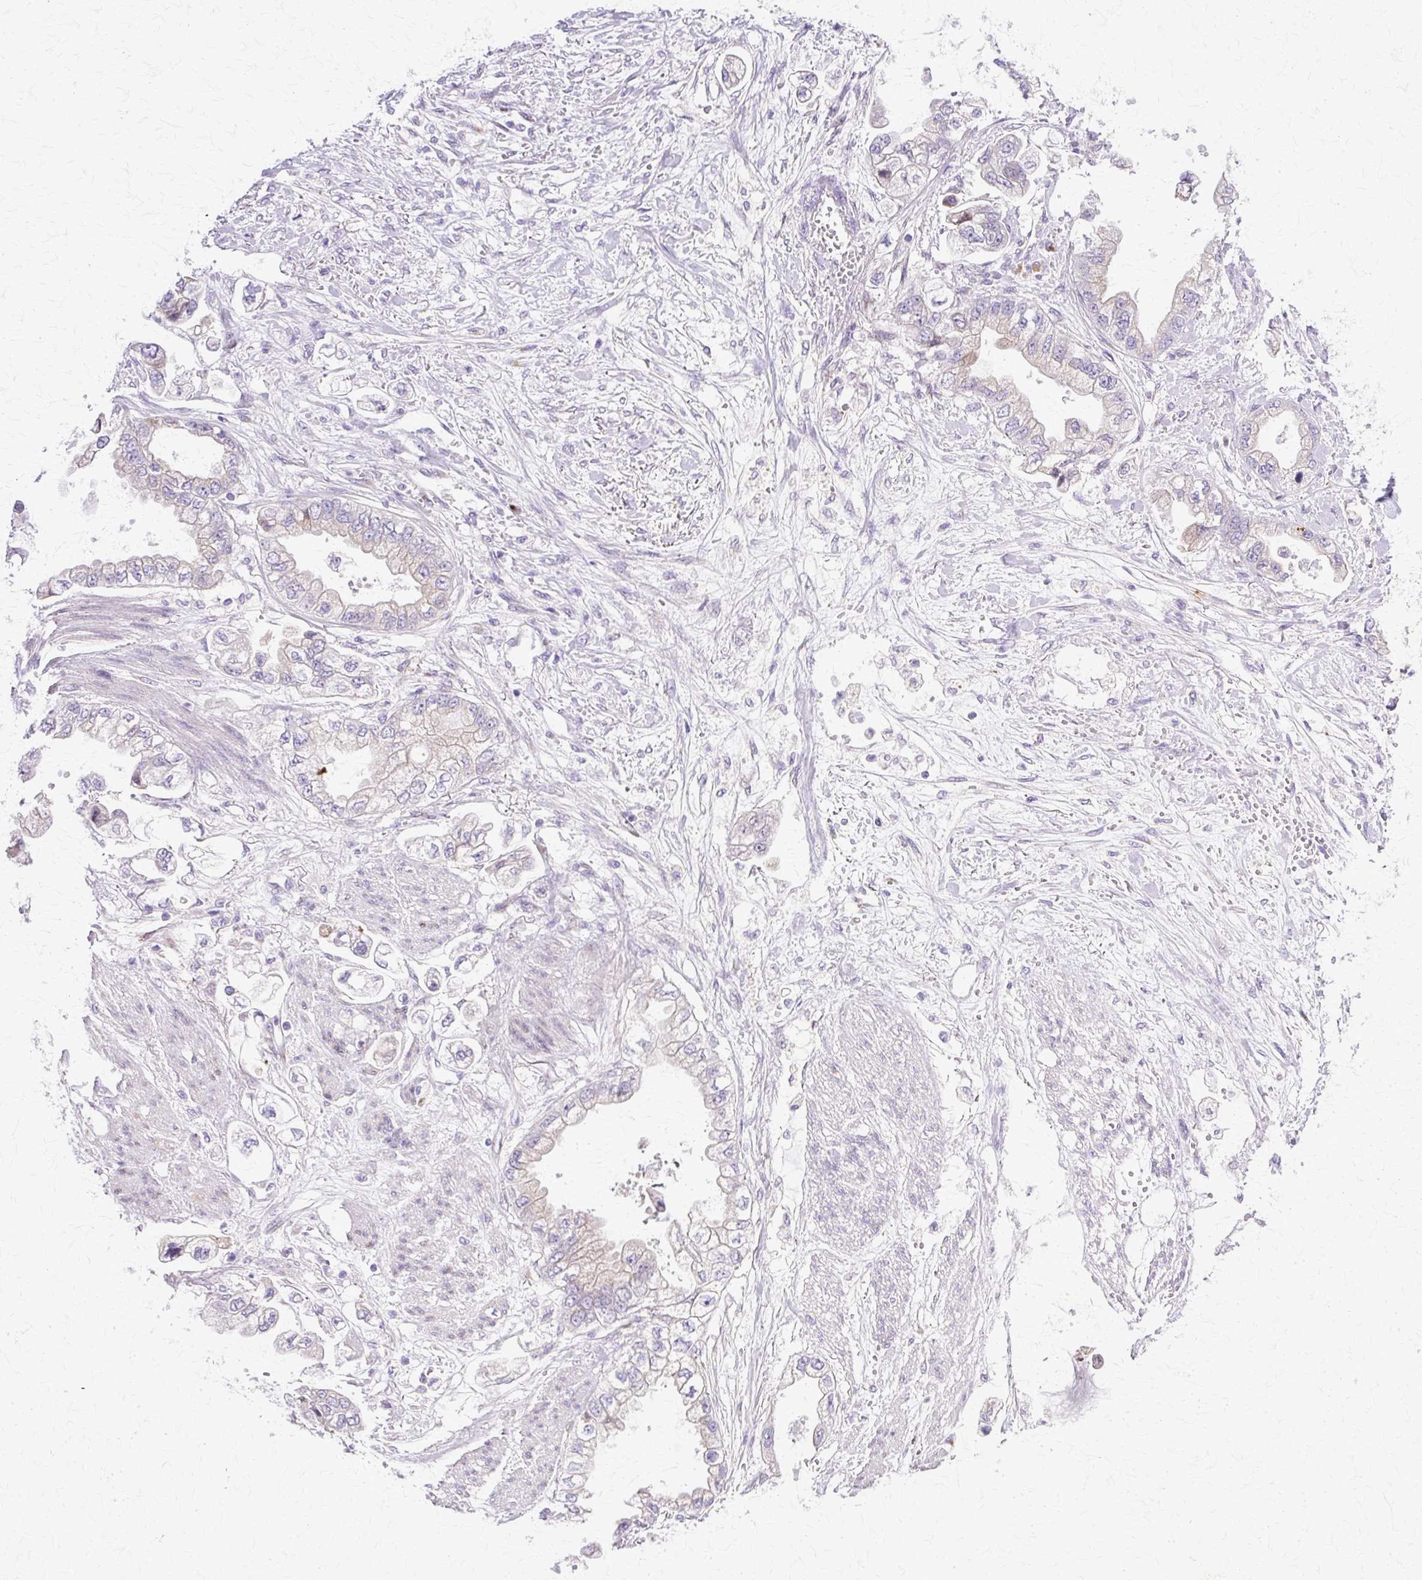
{"staining": {"intensity": "negative", "quantity": "none", "location": "none"}, "tissue": "stomach cancer", "cell_type": "Tumor cells", "image_type": "cancer", "snomed": [{"axis": "morphology", "description": "Adenocarcinoma, NOS"}, {"axis": "topography", "description": "Stomach"}], "caption": "This photomicrograph is of stomach cancer (adenocarcinoma) stained with immunohistochemistry (IHC) to label a protein in brown with the nuclei are counter-stained blue. There is no staining in tumor cells.", "gene": "TBC1D3G", "patient": {"sex": "male", "age": 62}}